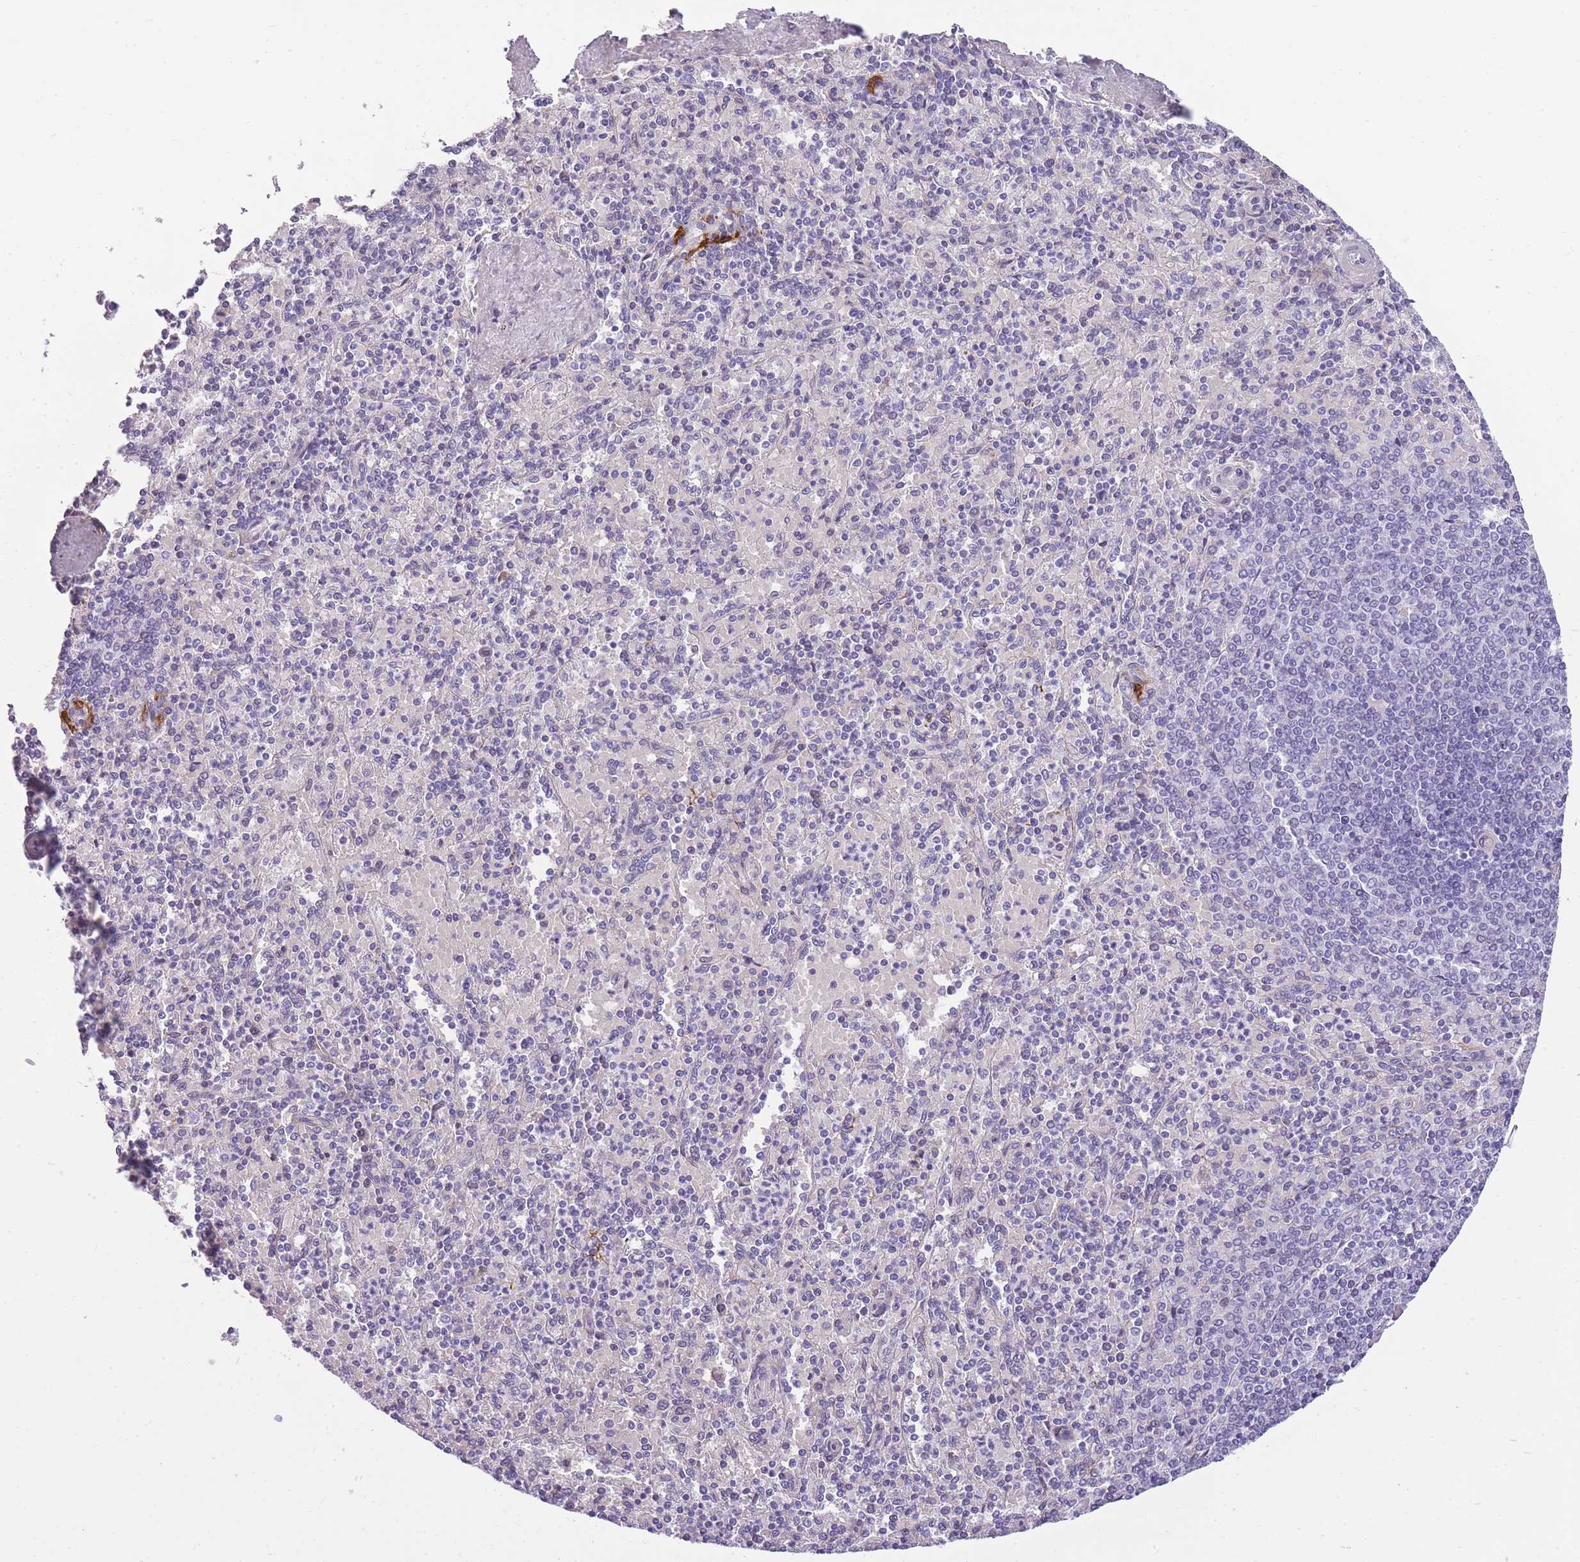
{"staining": {"intensity": "negative", "quantity": "none", "location": "none"}, "tissue": "spleen", "cell_type": "Cells in red pulp", "image_type": "normal", "snomed": [{"axis": "morphology", "description": "Normal tissue, NOS"}, {"axis": "topography", "description": "Spleen"}], "caption": "This is a histopathology image of immunohistochemistry staining of normal spleen, which shows no positivity in cells in red pulp.", "gene": "RADX", "patient": {"sex": "male", "age": 82}}